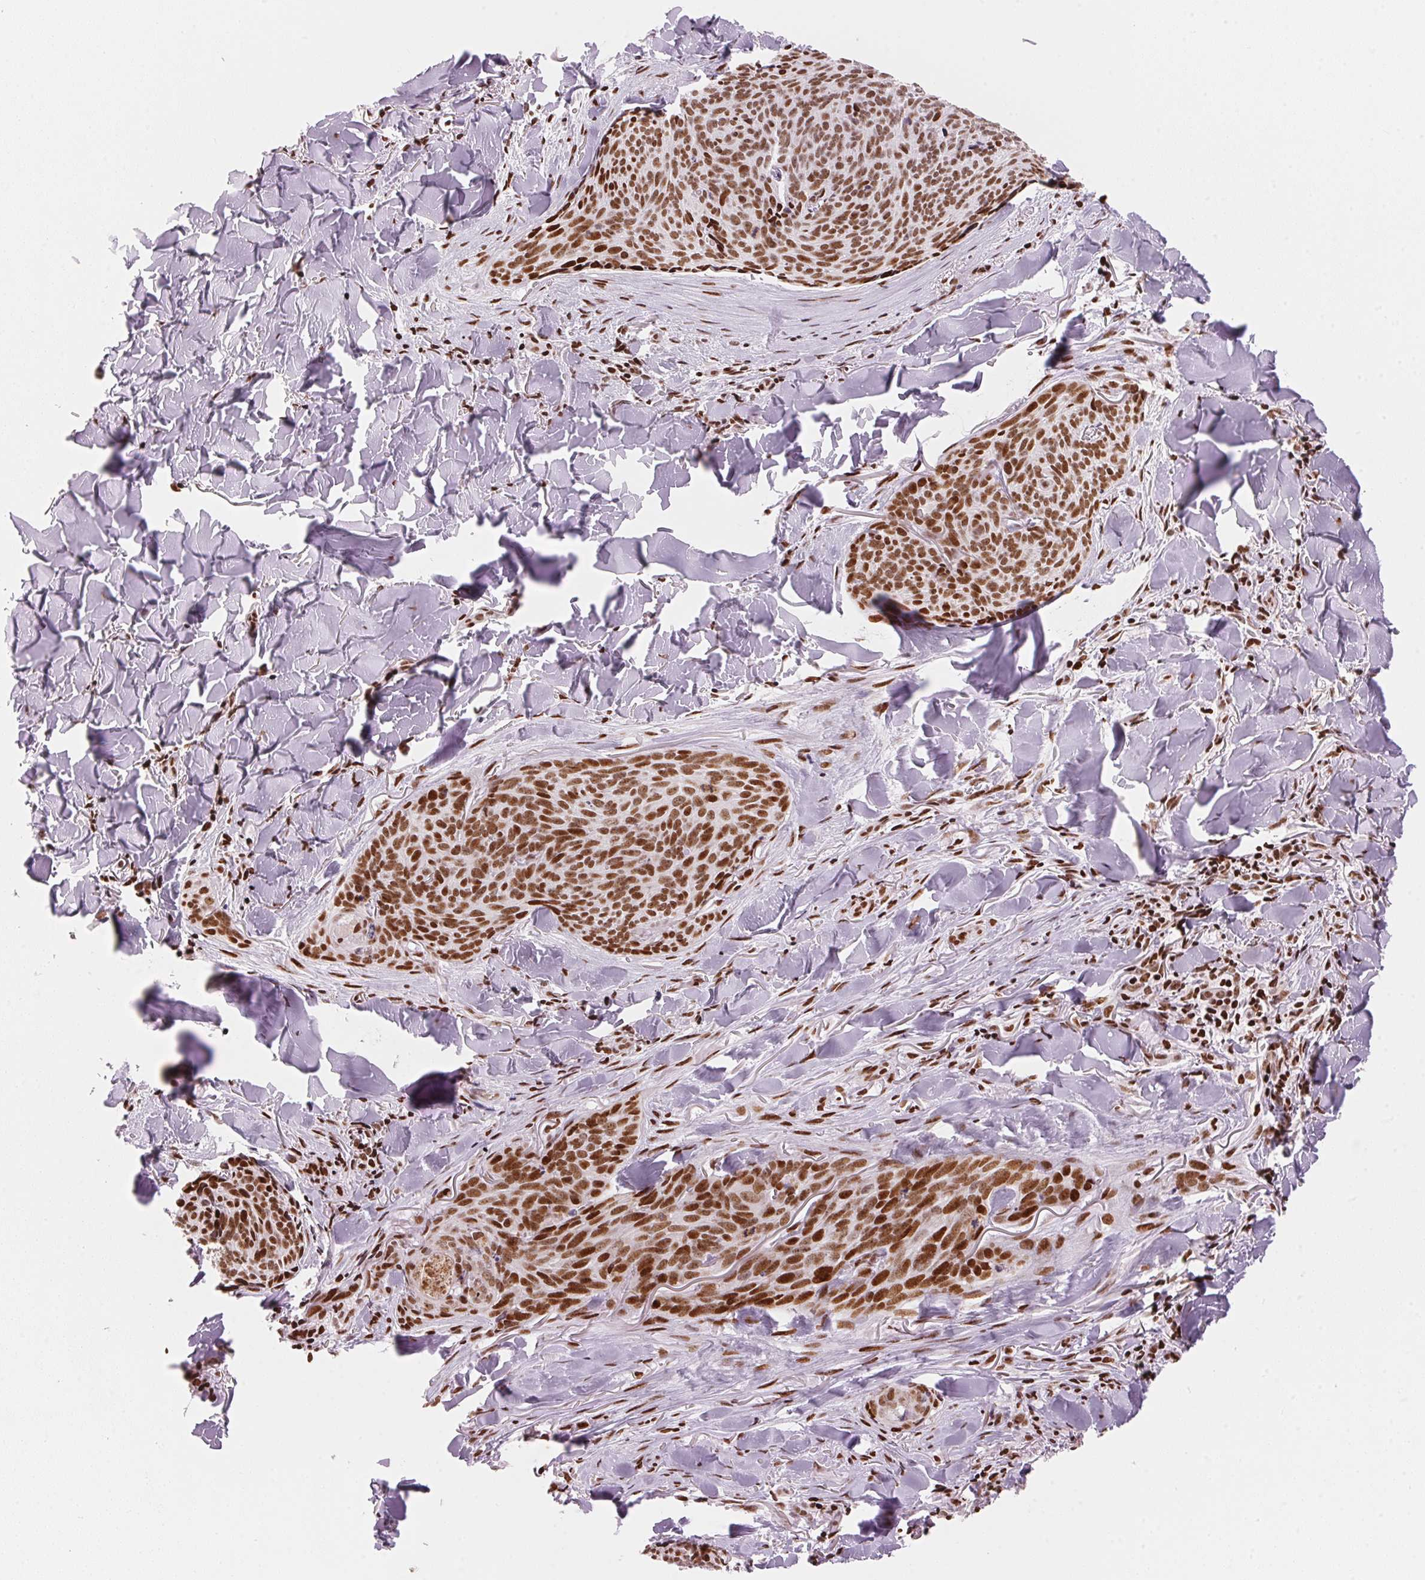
{"staining": {"intensity": "strong", "quantity": ">75%", "location": "nuclear"}, "tissue": "skin cancer", "cell_type": "Tumor cells", "image_type": "cancer", "snomed": [{"axis": "morphology", "description": "Basal cell carcinoma"}, {"axis": "topography", "description": "Skin"}], "caption": "Protein expression analysis of basal cell carcinoma (skin) exhibits strong nuclear staining in approximately >75% of tumor cells.", "gene": "NXF1", "patient": {"sex": "female", "age": 82}}